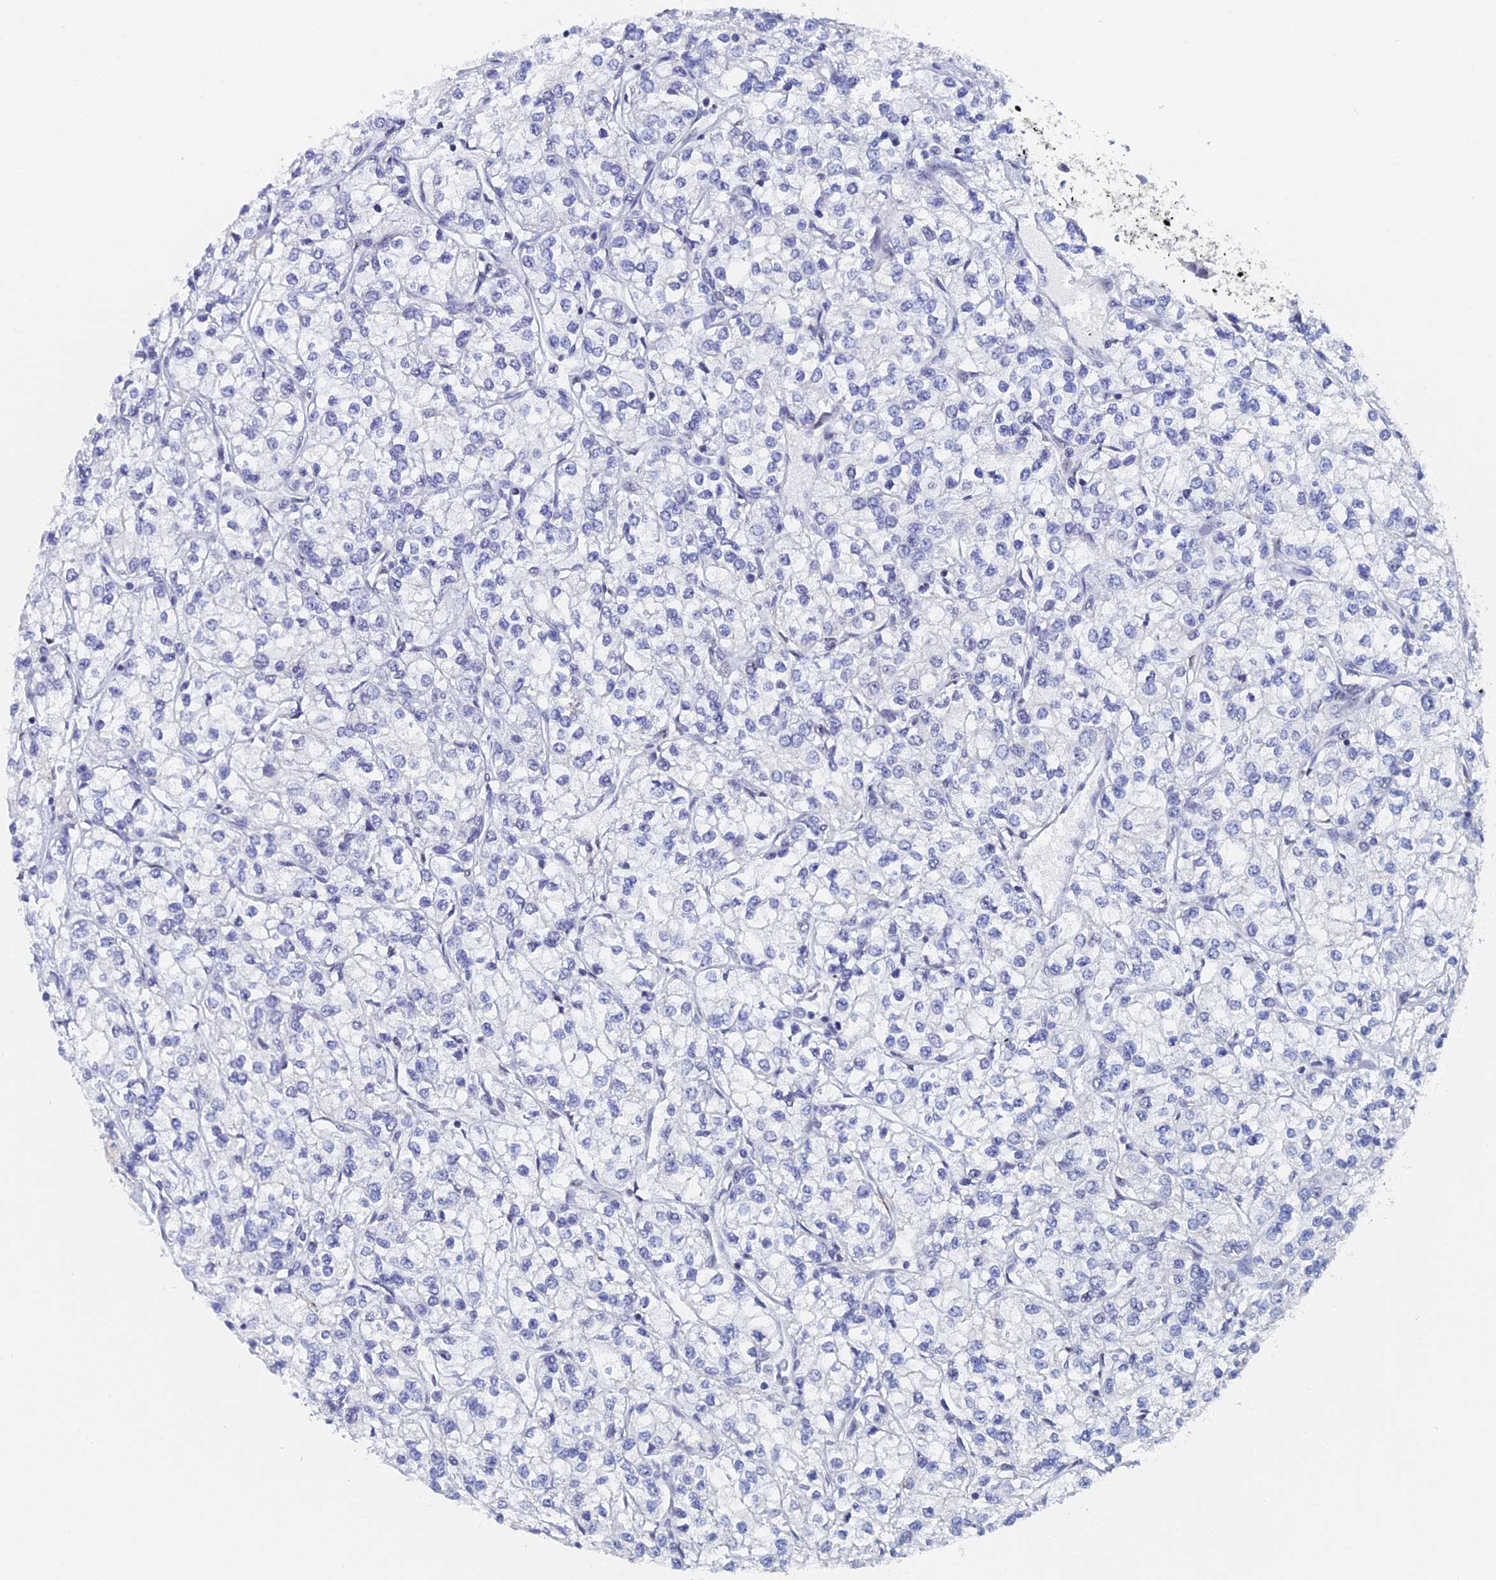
{"staining": {"intensity": "negative", "quantity": "none", "location": "none"}, "tissue": "renal cancer", "cell_type": "Tumor cells", "image_type": "cancer", "snomed": [{"axis": "morphology", "description": "Adenocarcinoma, NOS"}, {"axis": "topography", "description": "Kidney"}], "caption": "Tumor cells show no significant expression in adenocarcinoma (renal).", "gene": "GMNC", "patient": {"sex": "male", "age": 80}}